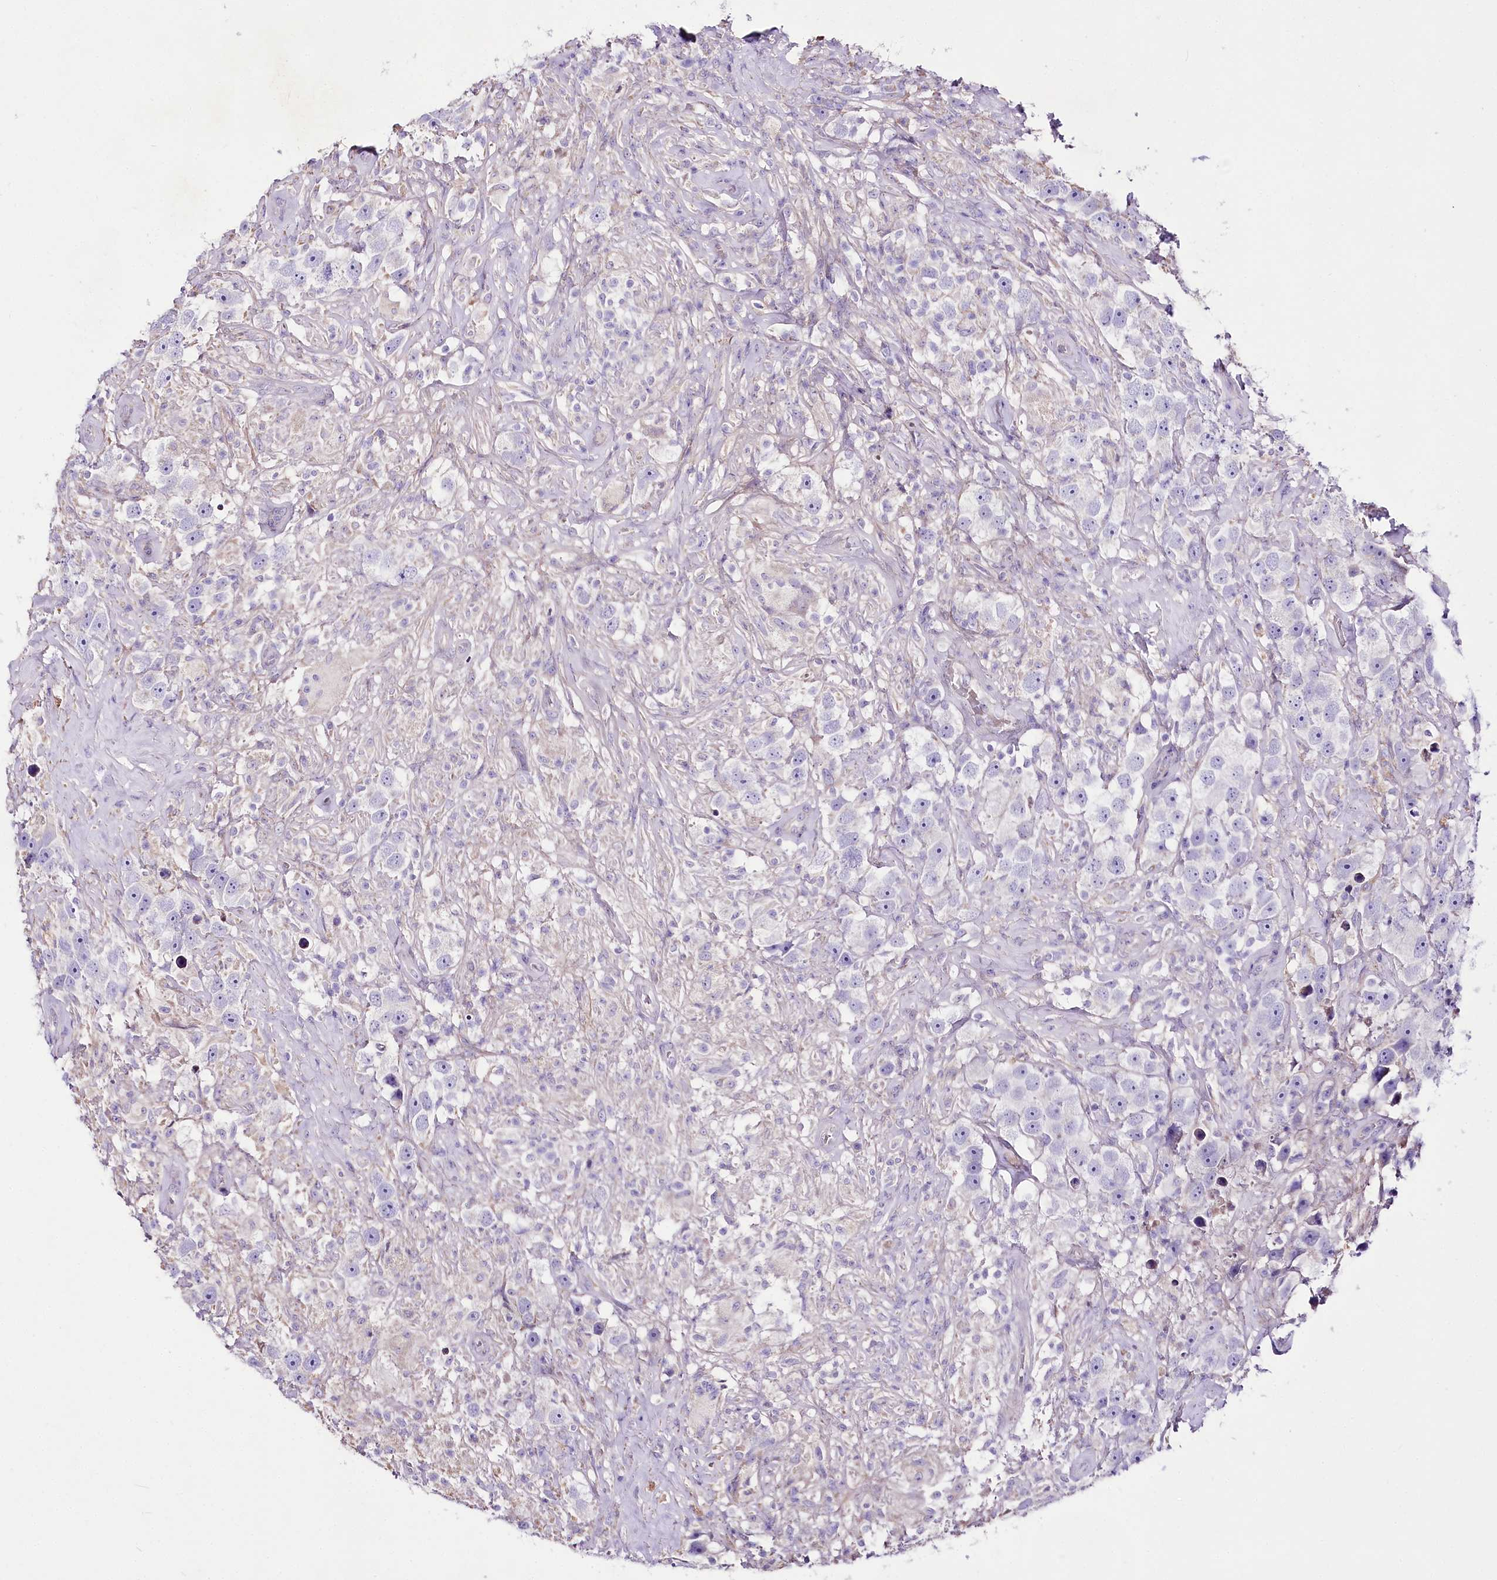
{"staining": {"intensity": "negative", "quantity": "none", "location": "none"}, "tissue": "testis cancer", "cell_type": "Tumor cells", "image_type": "cancer", "snomed": [{"axis": "morphology", "description": "Seminoma, NOS"}, {"axis": "topography", "description": "Testis"}], "caption": "Immunohistochemistry (IHC) of testis cancer (seminoma) displays no expression in tumor cells. (IHC, brightfield microscopy, high magnification).", "gene": "LRRC14B", "patient": {"sex": "male", "age": 49}}